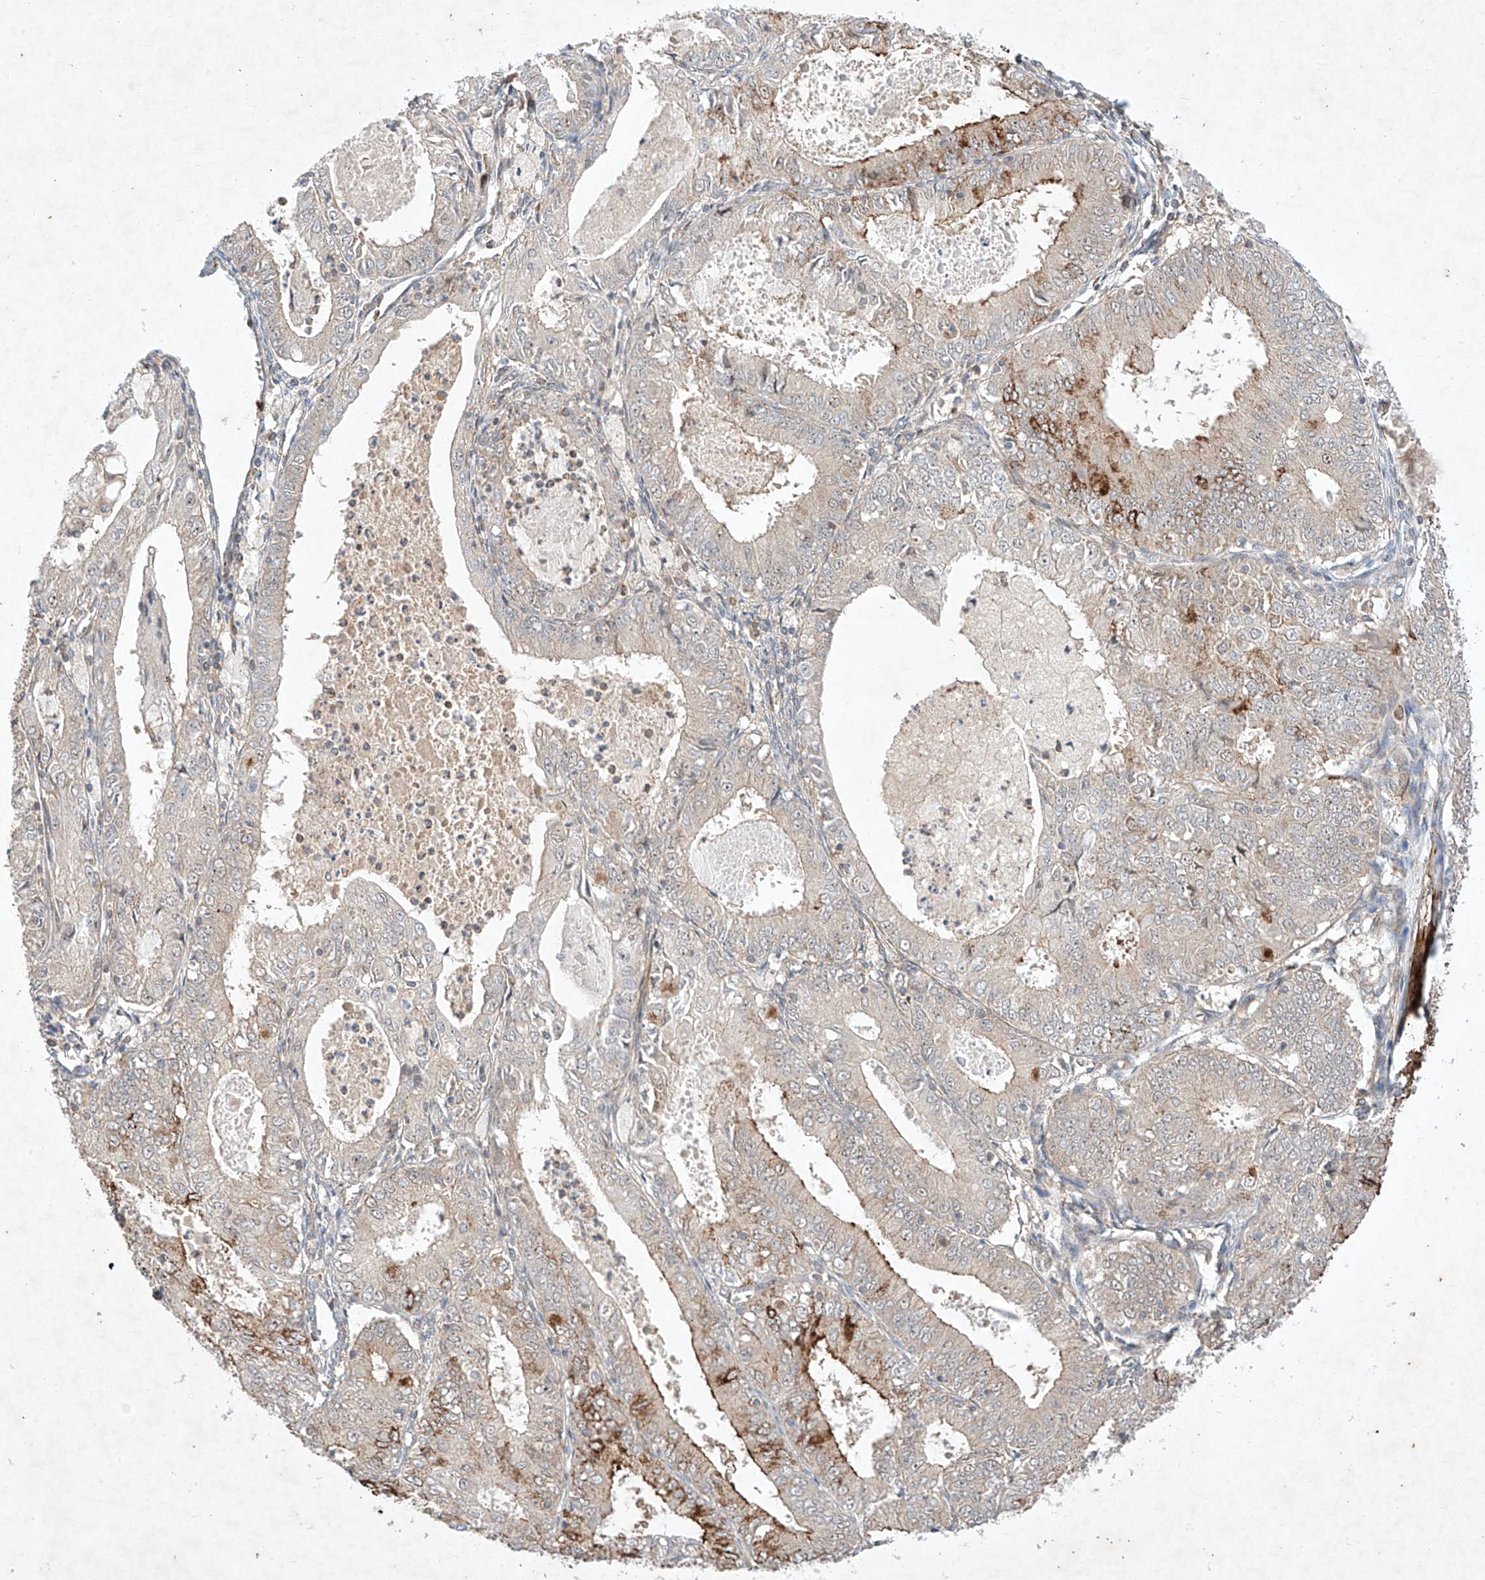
{"staining": {"intensity": "moderate", "quantity": "<25%", "location": "cytoplasmic/membranous"}, "tissue": "endometrial cancer", "cell_type": "Tumor cells", "image_type": "cancer", "snomed": [{"axis": "morphology", "description": "Adenocarcinoma, NOS"}, {"axis": "topography", "description": "Endometrium"}], "caption": "Endometrial cancer tissue shows moderate cytoplasmic/membranous expression in about <25% of tumor cells", "gene": "ARHGAP33", "patient": {"sex": "female", "age": 57}}